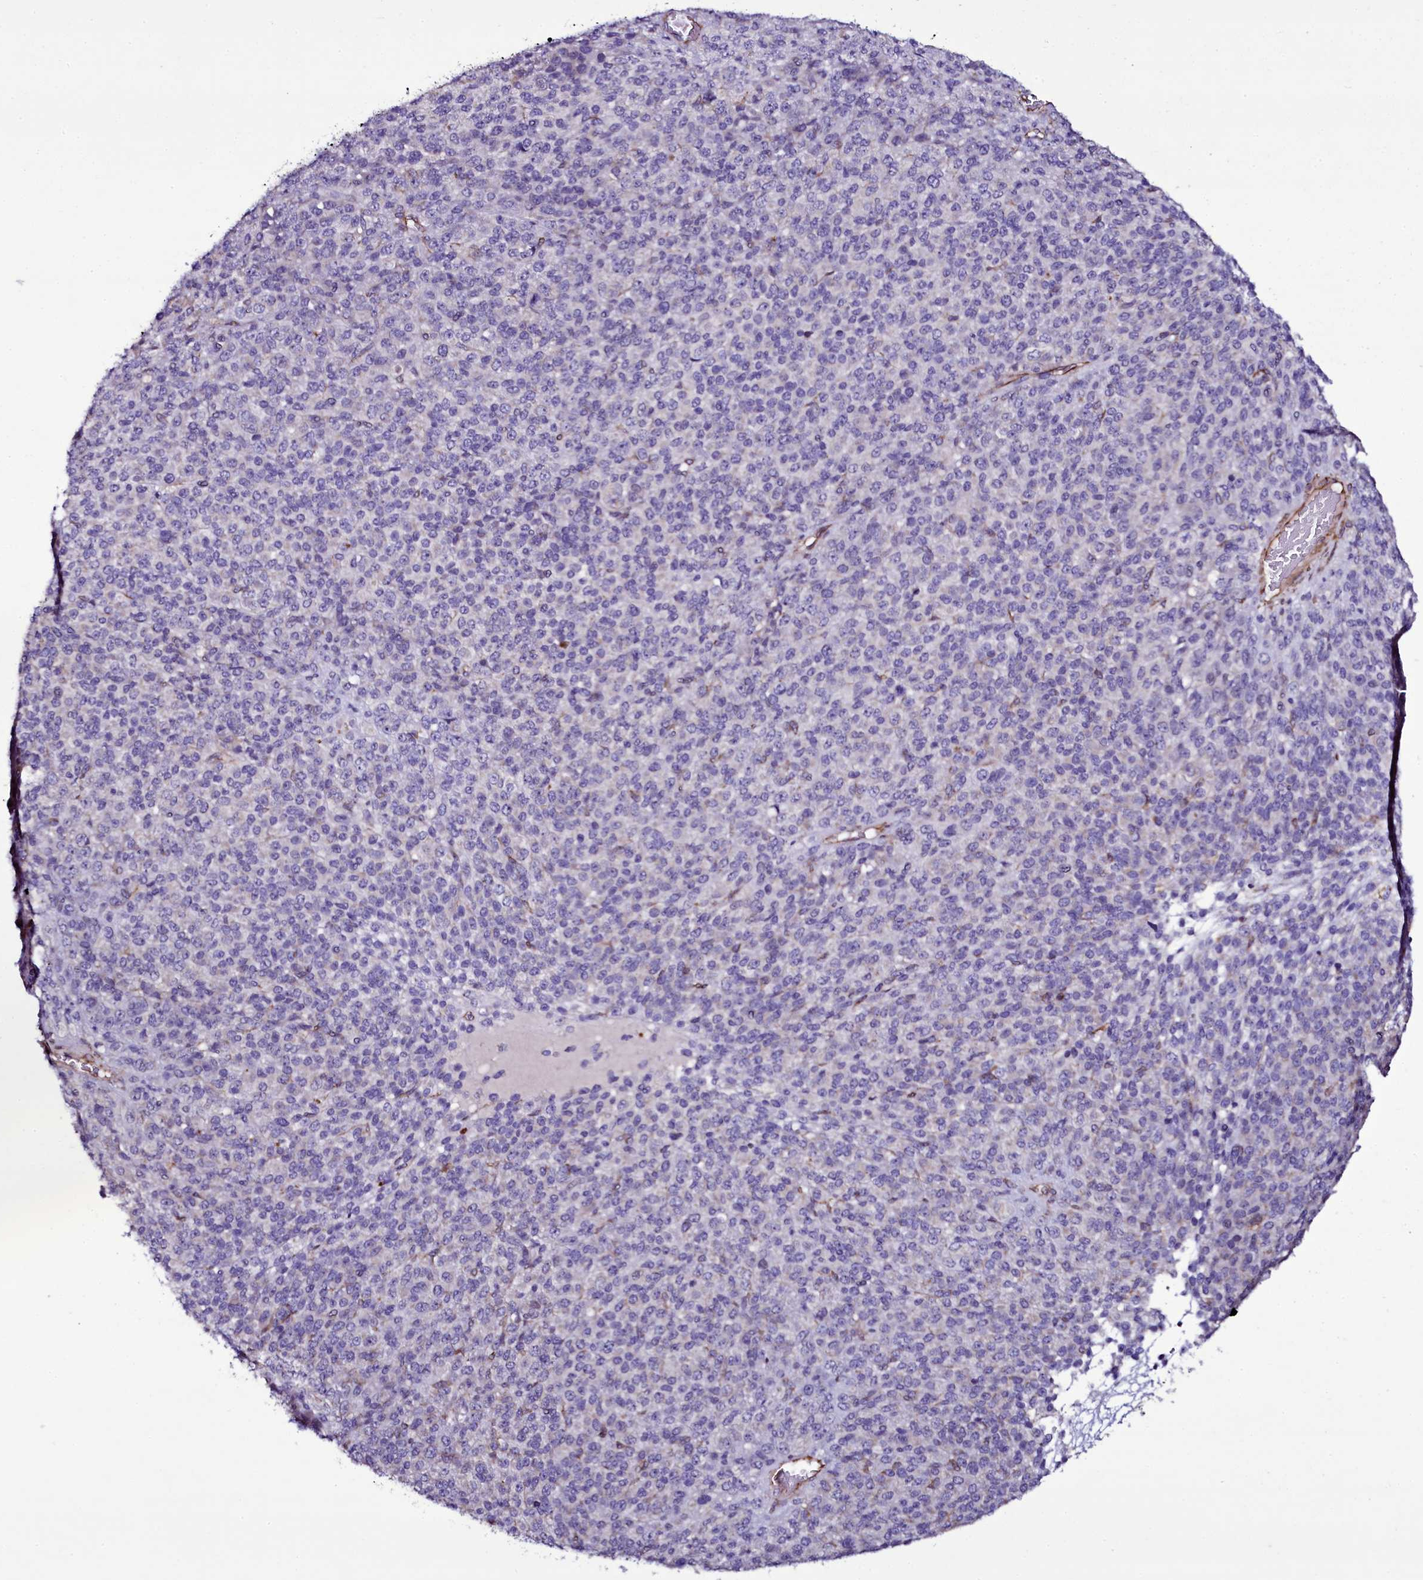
{"staining": {"intensity": "negative", "quantity": "none", "location": "none"}, "tissue": "melanoma", "cell_type": "Tumor cells", "image_type": "cancer", "snomed": [{"axis": "morphology", "description": "Malignant melanoma, Metastatic site"}, {"axis": "topography", "description": "Brain"}], "caption": "Photomicrograph shows no protein positivity in tumor cells of malignant melanoma (metastatic site) tissue.", "gene": "MEX3C", "patient": {"sex": "female", "age": 56}}